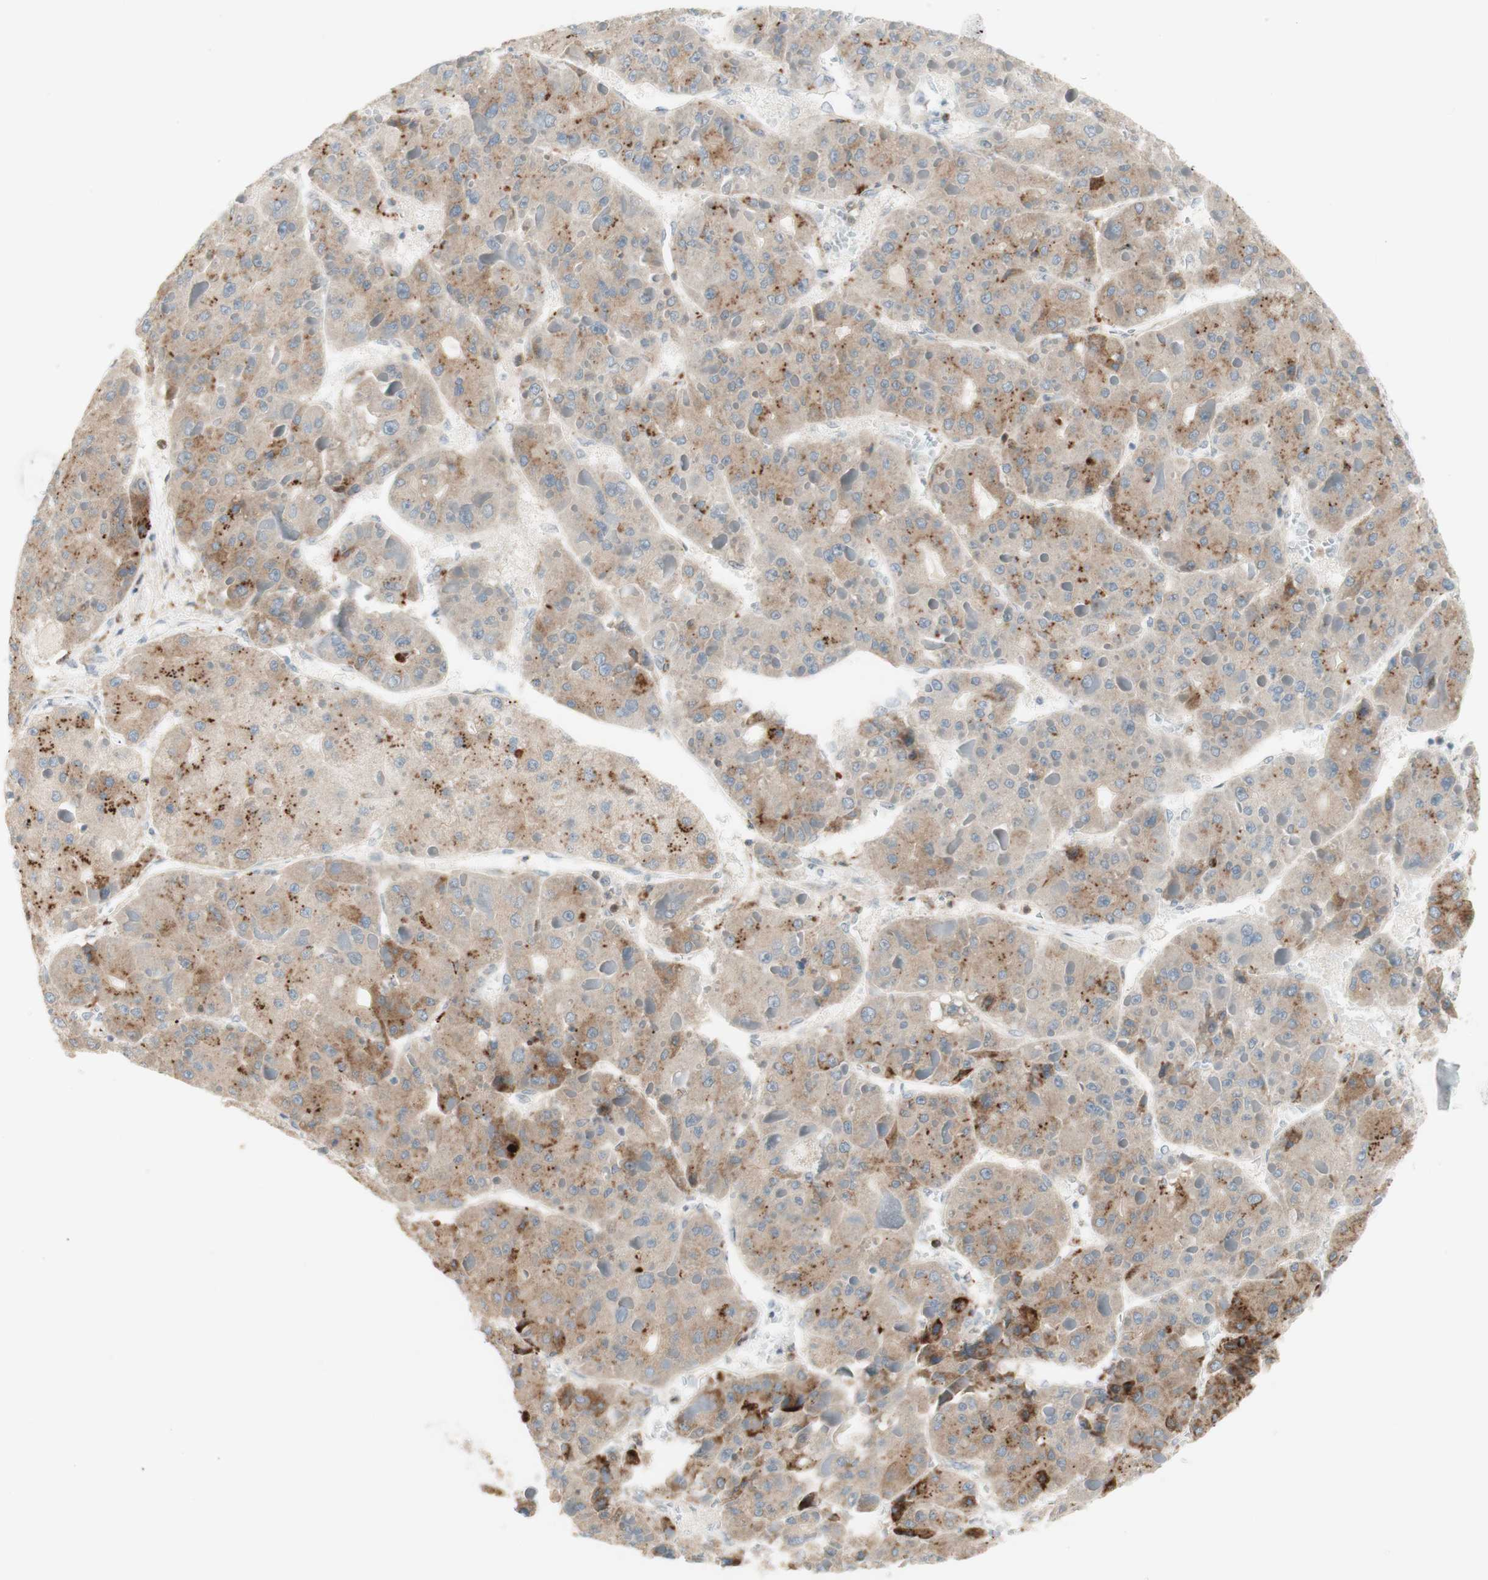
{"staining": {"intensity": "moderate", "quantity": ">75%", "location": "cytoplasmic/membranous"}, "tissue": "liver cancer", "cell_type": "Tumor cells", "image_type": "cancer", "snomed": [{"axis": "morphology", "description": "Carcinoma, Hepatocellular, NOS"}, {"axis": "topography", "description": "Liver"}], "caption": "DAB immunohistochemical staining of human liver cancer (hepatocellular carcinoma) demonstrates moderate cytoplasmic/membranous protein staining in approximately >75% of tumor cells.", "gene": "GAPT", "patient": {"sex": "female", "age": 73}}